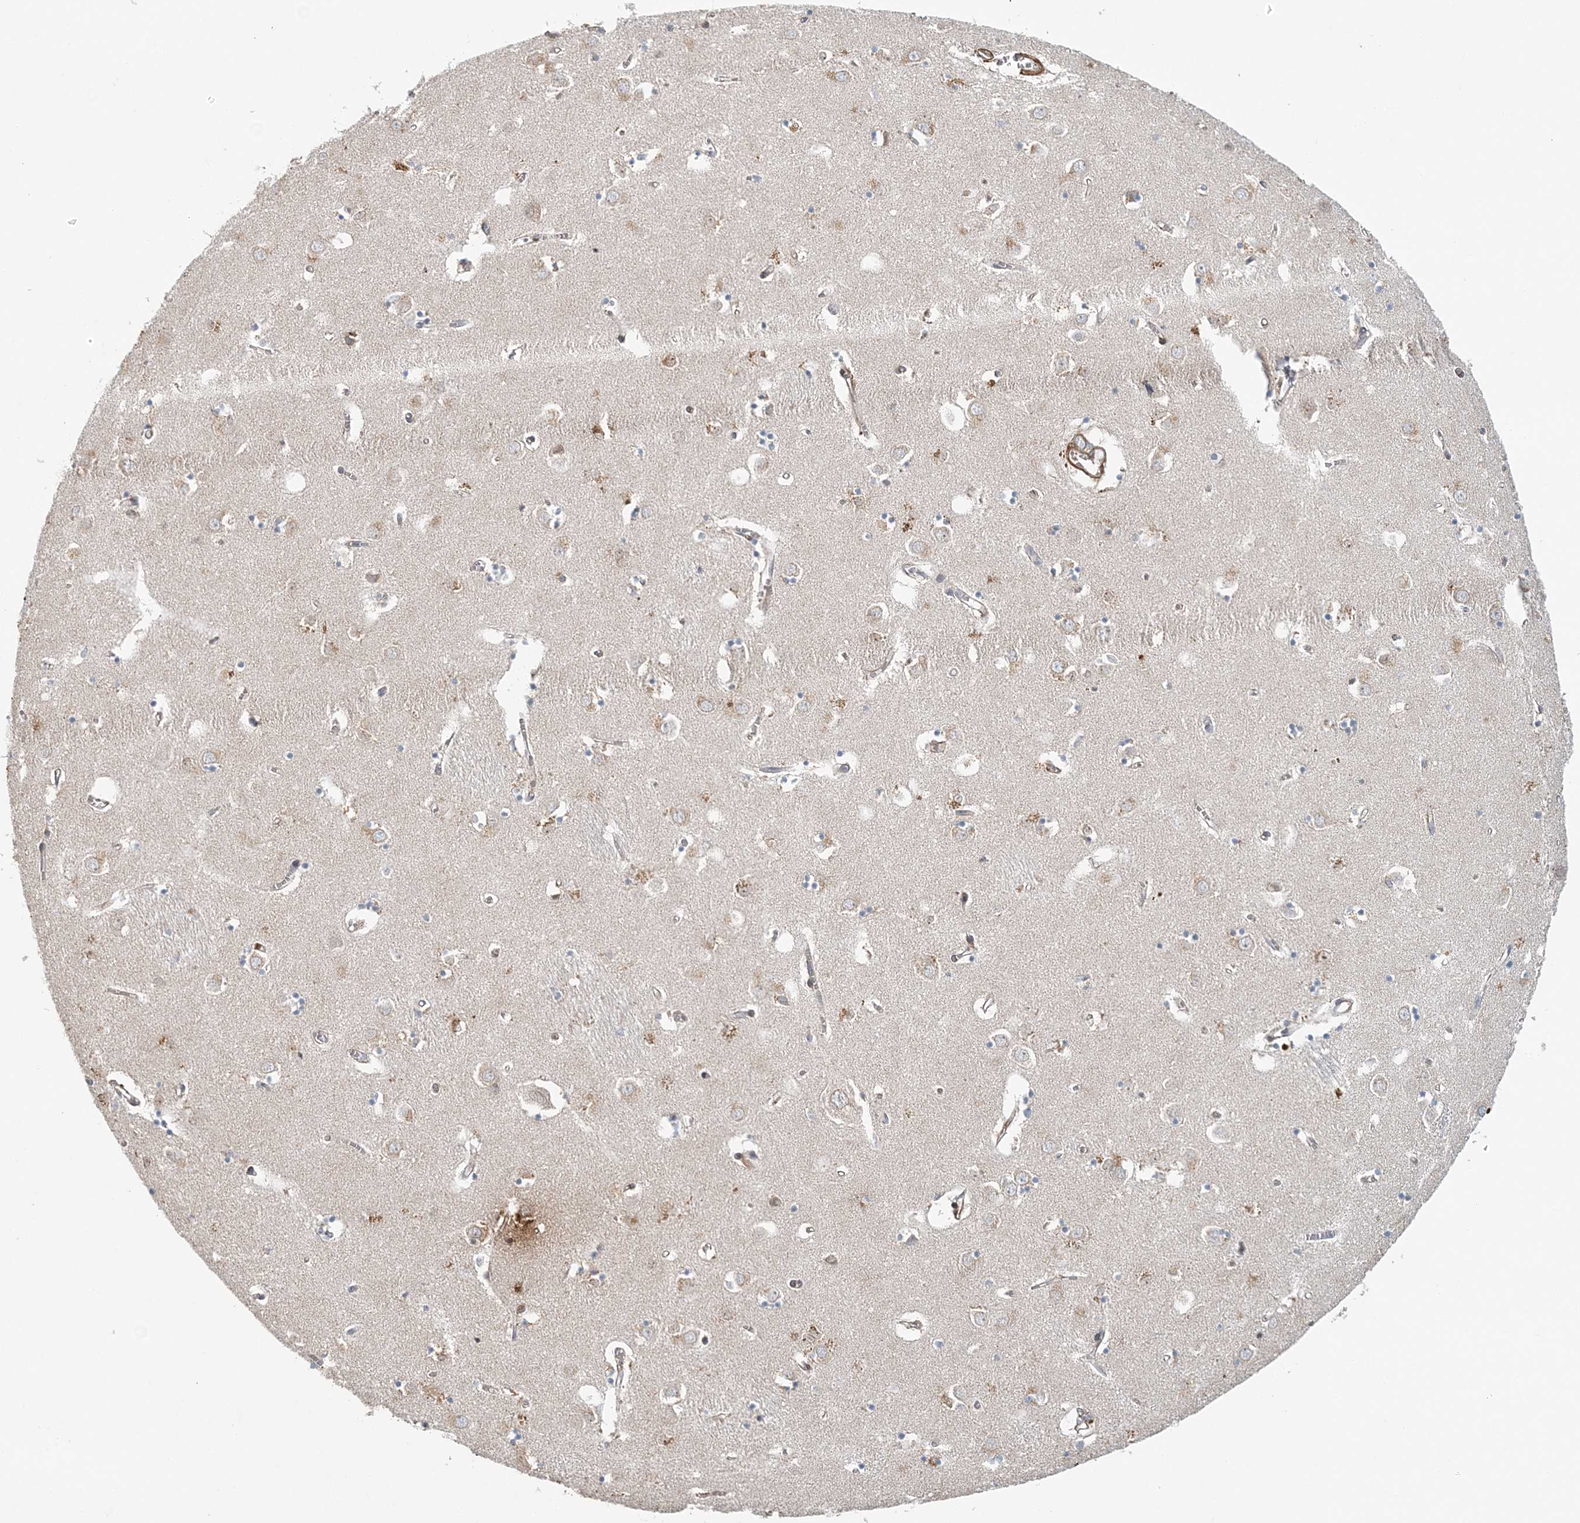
{"staining": {"intensity": "weak", "quantity": "<25%", "location": "cytoplasmic/membranous"}, "tissue": "caudate", "cell_type": "Glial cells", "image_type": "normal", "snomed": [{"axis": "morphology", "description": "Normal tissue, NOS"}, {"axis": "topography", "description": "Lateral ventricle wall"}], "caption": "The image demonstrates no significant positivity in glial cells of caudate. (Brightfield microscopy of DAB (3,3'-diaminobenzidine) immunohistochemistry (IHC) at high magnification).", "gene": "TTI1", "patient": {"sex": "male", "age": 70}}